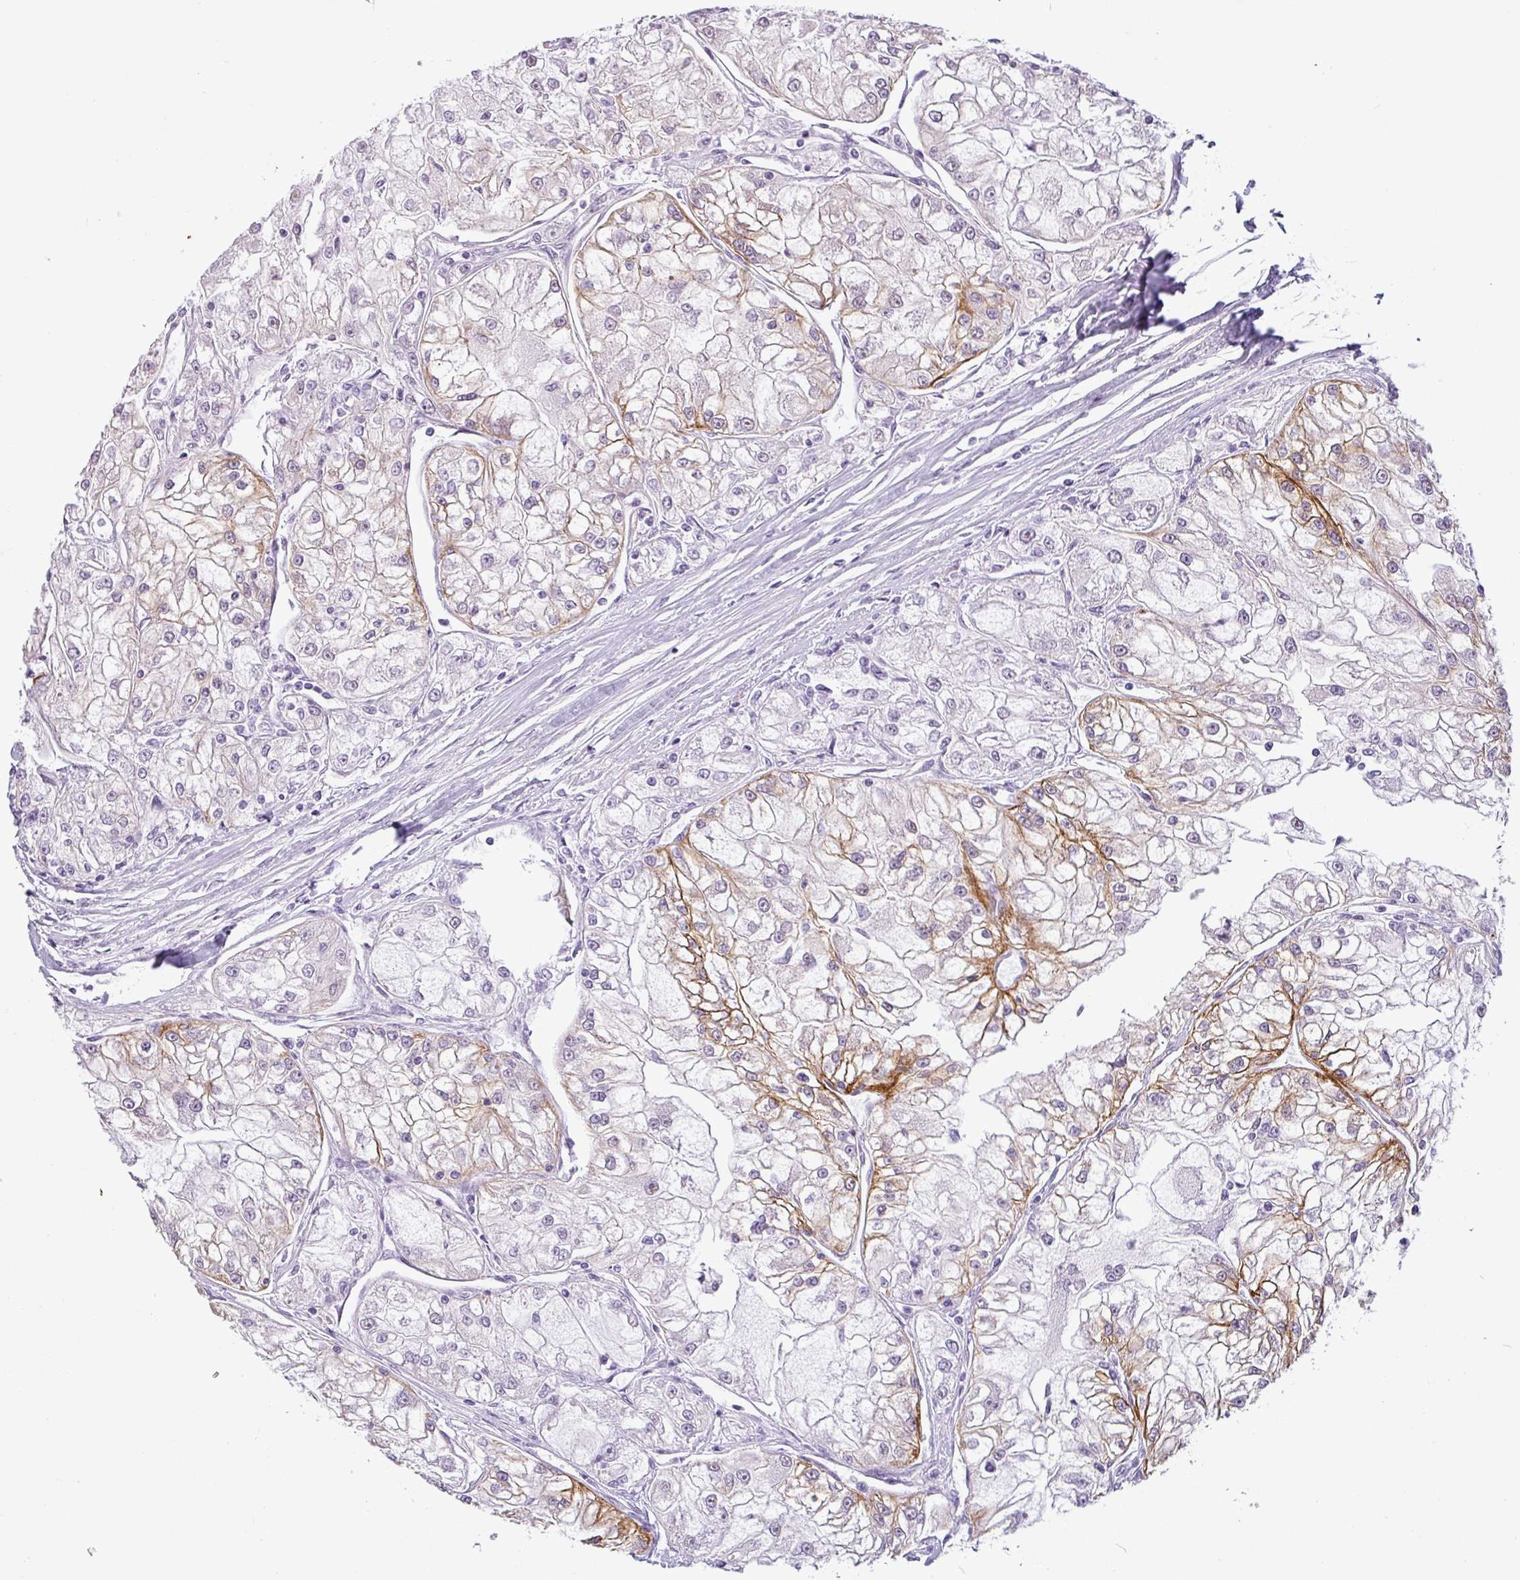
{"staining": {"intensity": "moderate", "quantity": "<25%", "location": "cytoplasmic/membranous"}, "tissue": "renal cancer", "cell_type": "Tumor cells", "image_type": "cancer", "snomed": [{"axis": "morphology", "description": "Adenocarcinoma, NOS"}, {"axis": "topography", "description": "Kidney"}], "caption": "Immunohistochemical staining of human renal cancer (adenocarcinoma) shows low levels of moderate cytoplasmic/membranous protein staining in about <25% of tumor cells.", "gene": "CDH16", "patient": {"sex": "female", "age": 72}}